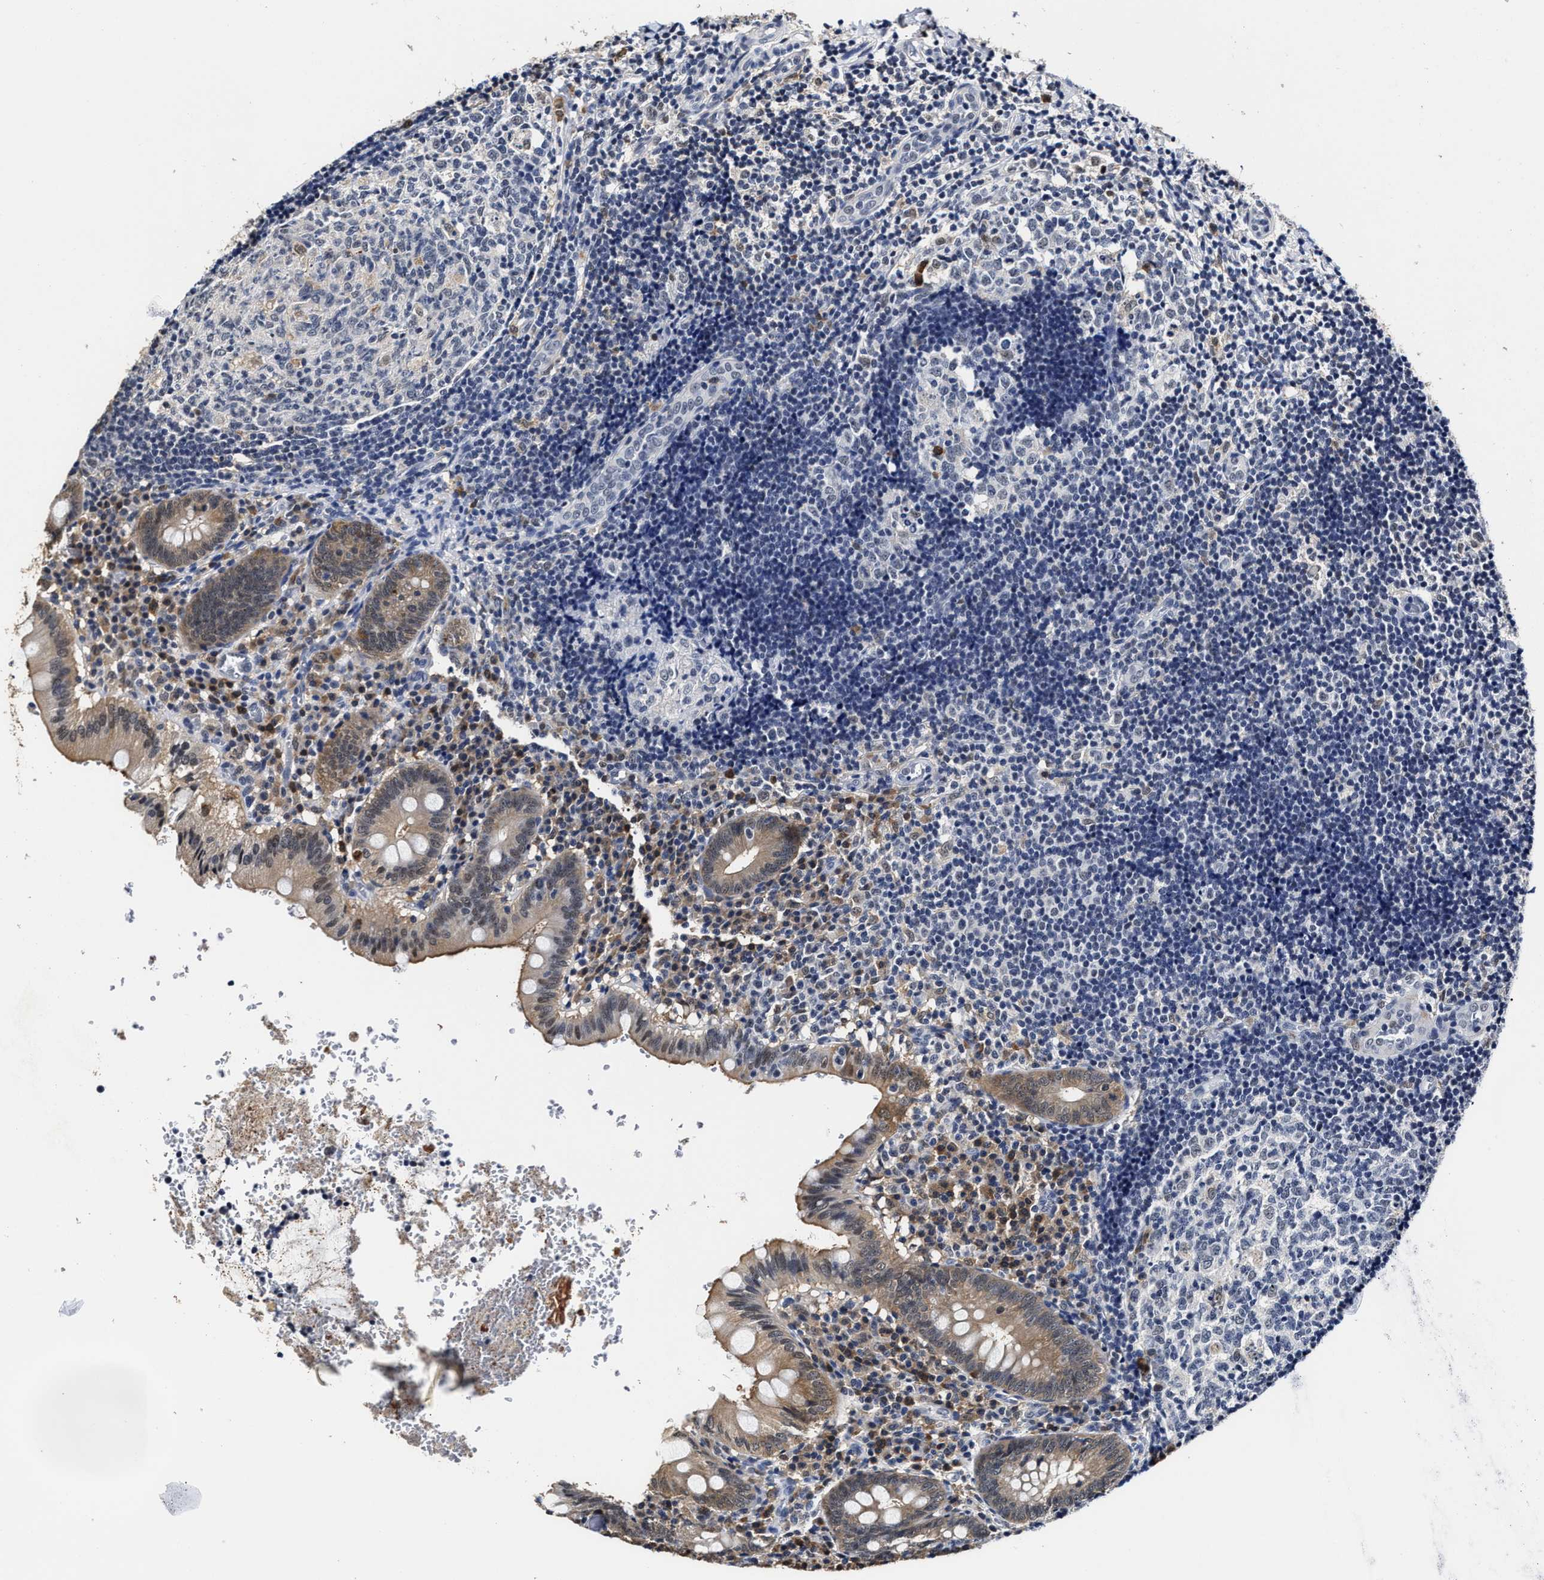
{"staining": {"intensity": "moderate", "quantity": "25%-75%", "location": "cytoplasmic/membranous,nuclear"}, "tissue": "appendix", "cell_type": "Glandular cells", "image_type": "normal", "snomed": [{"axis": "morphology", "description": "Normal tissue, NOS"}, {"axis": "topography", "description": "Appendix"}], "caption": "Approximately 25%-75% of glandular cells in normal appendix demonstrate moderate cytoplasmic/membranous,nuclear protein positivity as visualized by brown immunohistochemical staining.", "gene": "PRPF4B", "patient": {"sex": "male", "age": 8}}